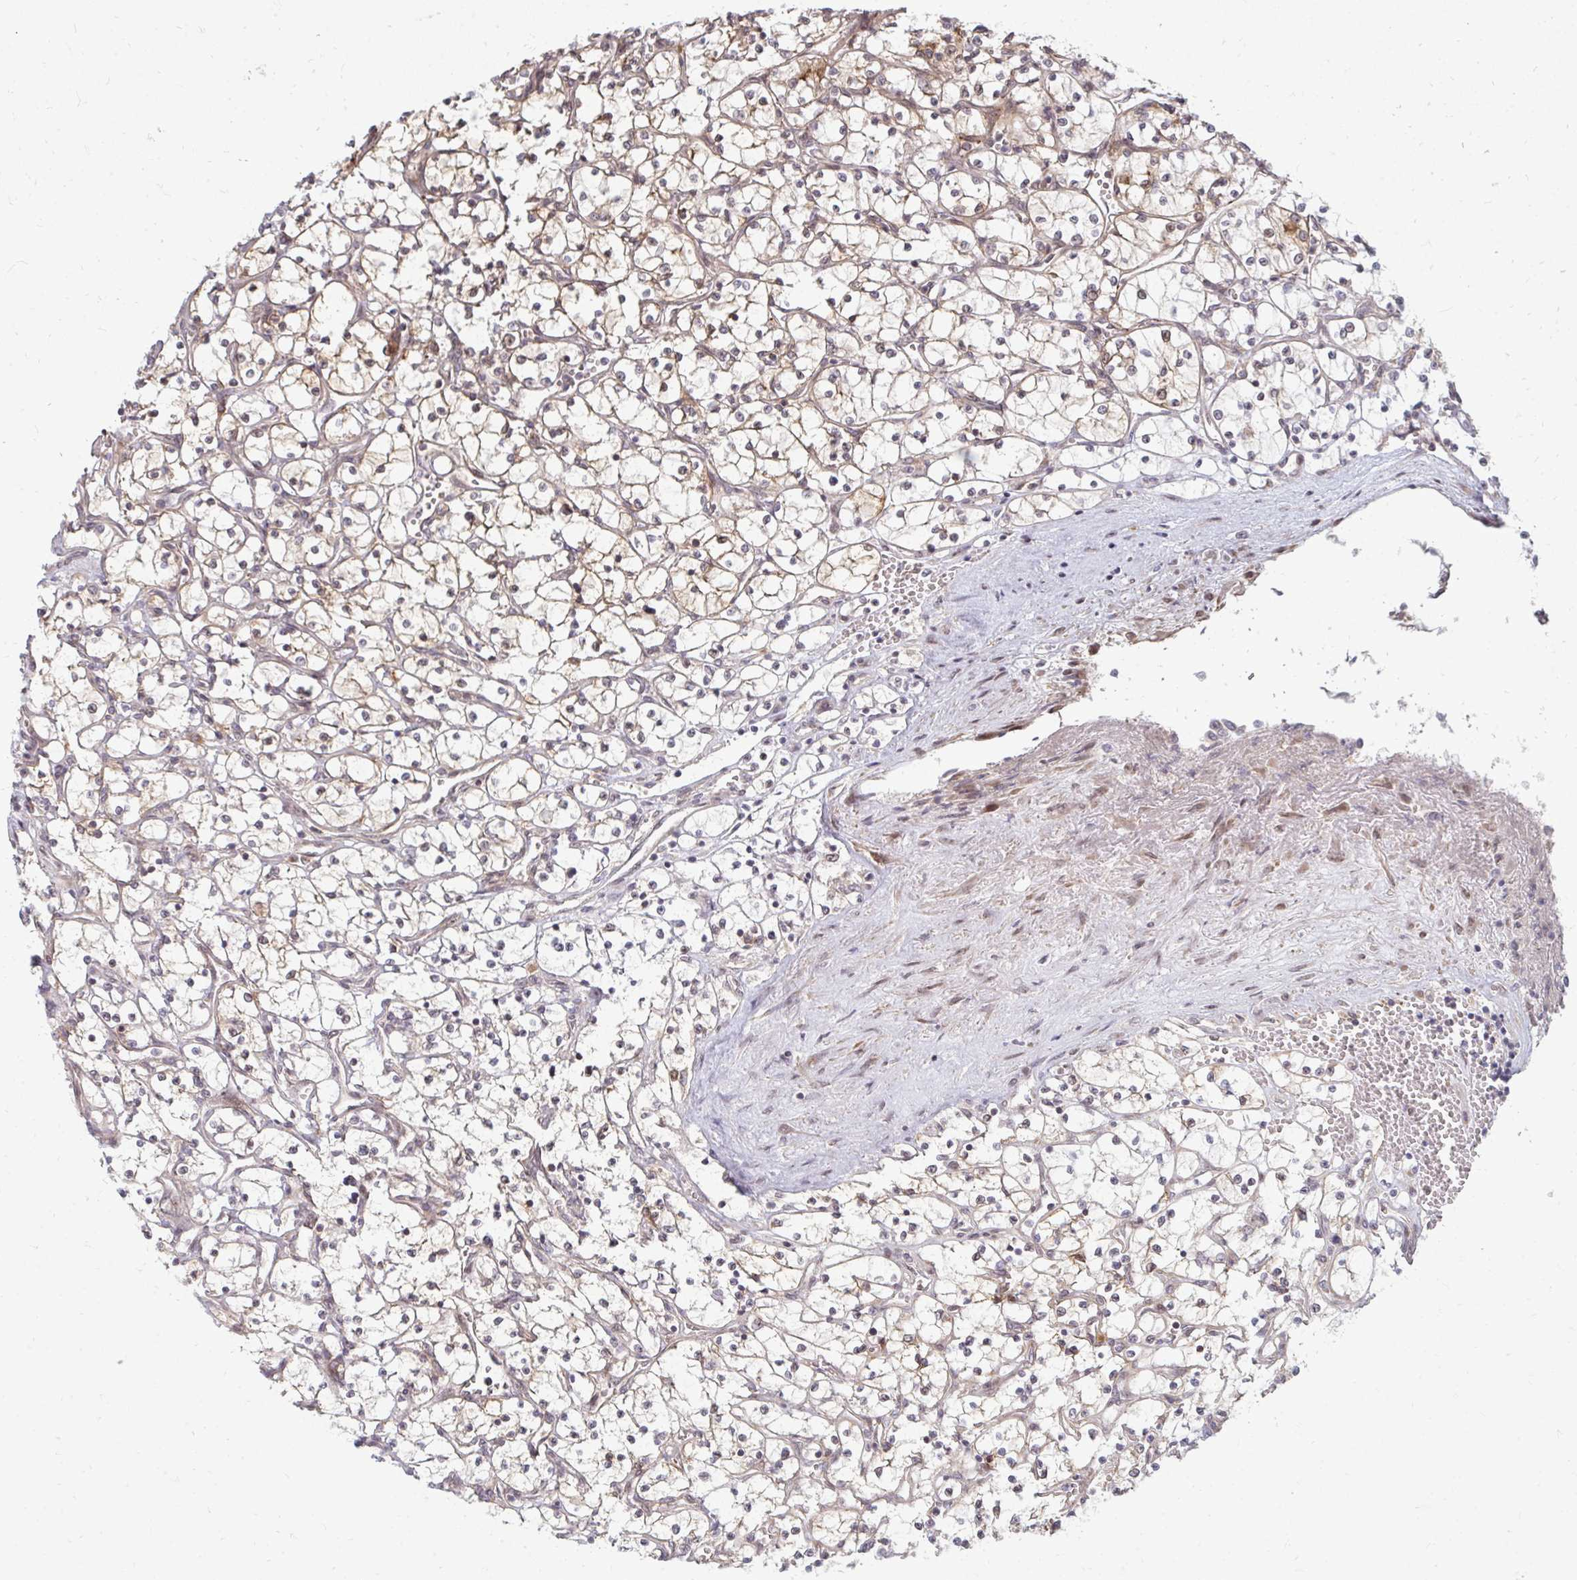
{"staining": {"intensity": "weak", "quantity": "<25%", "location": "cytoplasmic/membranous"}, "tissue": "renal cancer", "cell_type": "Tumor cells", "image_type": "cancer", "snomed": [{"axis": "morphology", "description": "Adenocarcinoma, NOS"}, {"axis": "topography", "description": "Kidney"}], "caption": "Immunohistochemistry (IHC) of renal cancer shows no expression in tumor cells.", "gene": "ZNF285", "patient": {"sex": "female", "age": 69}}